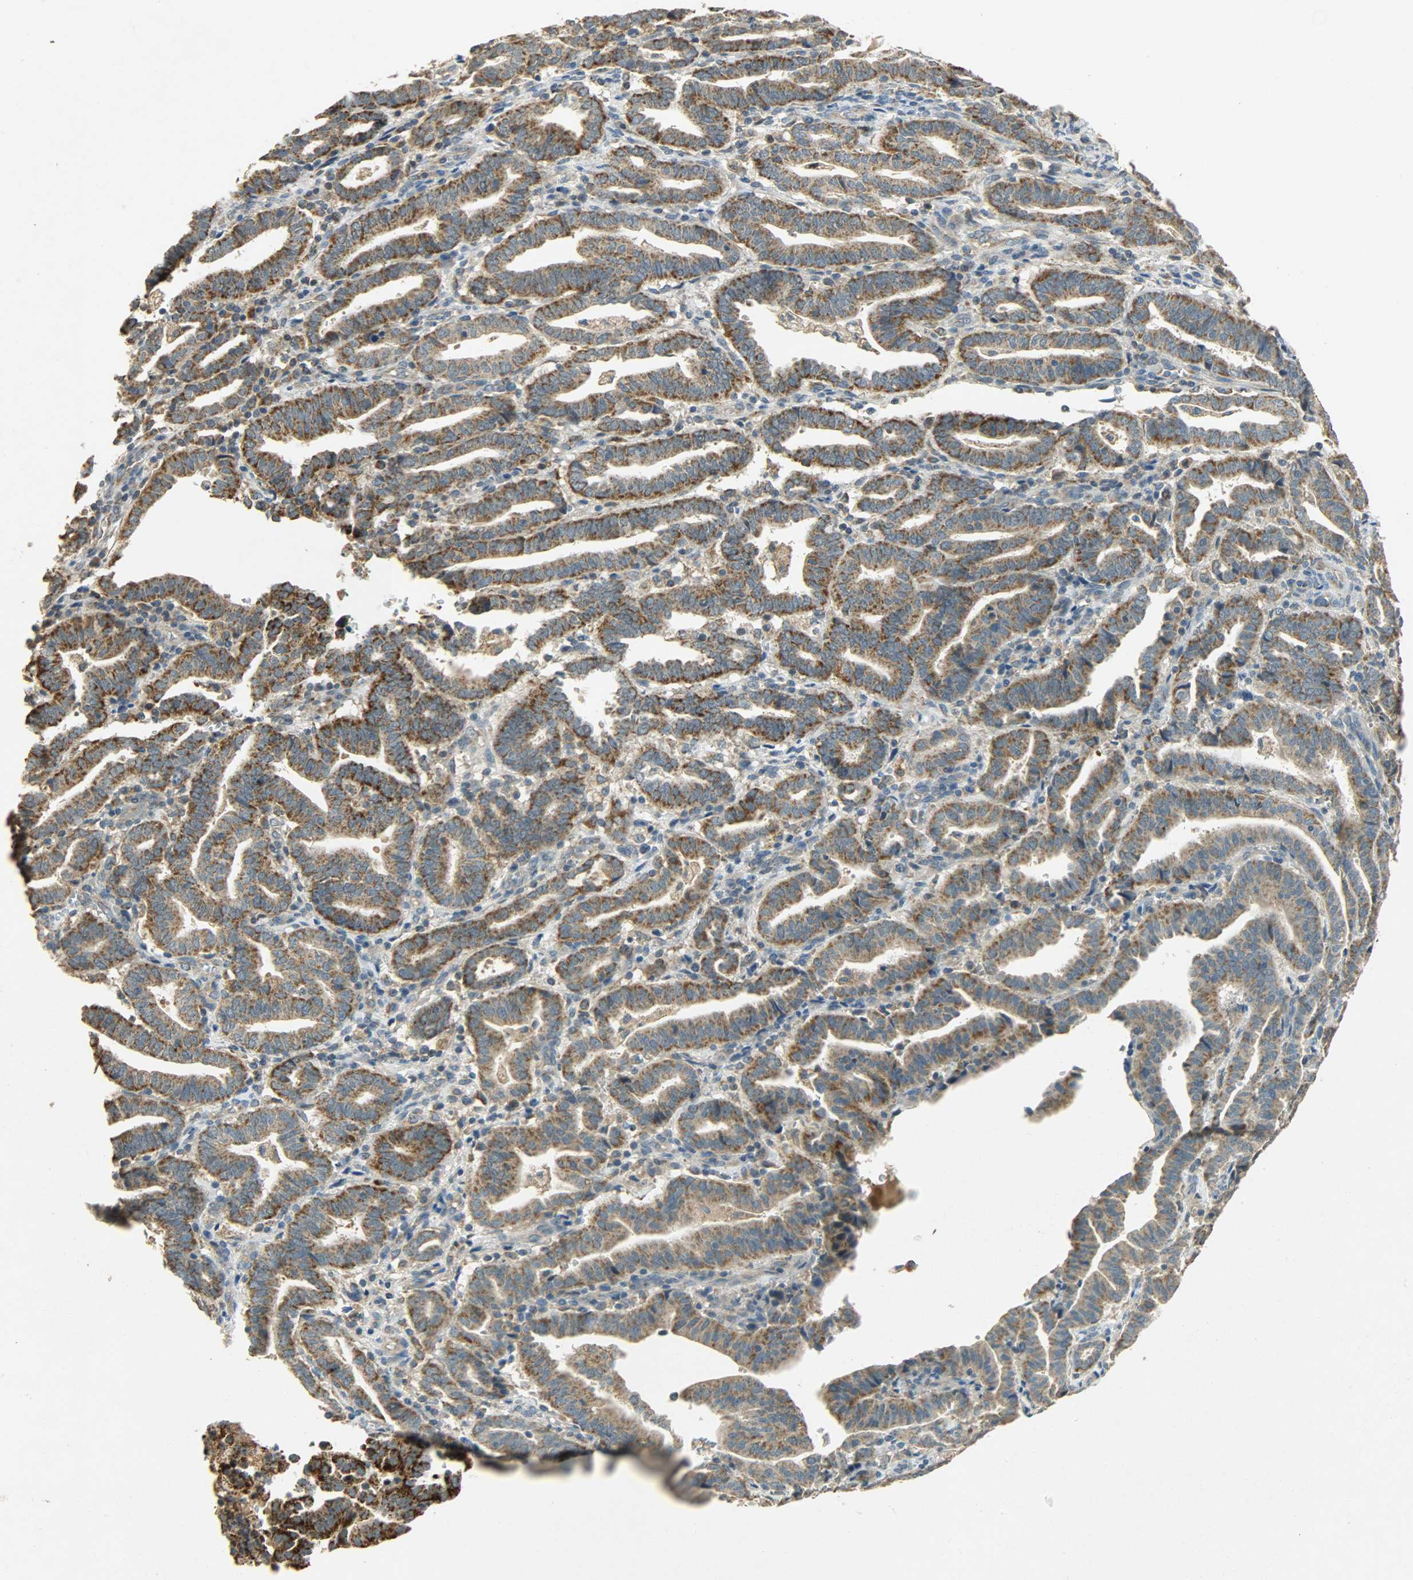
{"staining": {"intensity": "moderate", "quantity": ">75%", "location": "cytoplasmic/membranous"}, "tissue": "endometrial cancer", "cell_type": "Tumor cells", "image_type": "cancer", "snomed": [{"axis": "morphology", "description": "Adenocarcinoma, NOS"}, {"axis": "topography", "description": "Uterus"}], "caption": "Immunohistochemistry of human adenocarcinoma (endometrial) displays medium levels of moderate cytoplasmic/membranous staining in about >75% of tumor cells.", "gene": "HDHD5", "patient": {"sex": "female", "age": 83}}